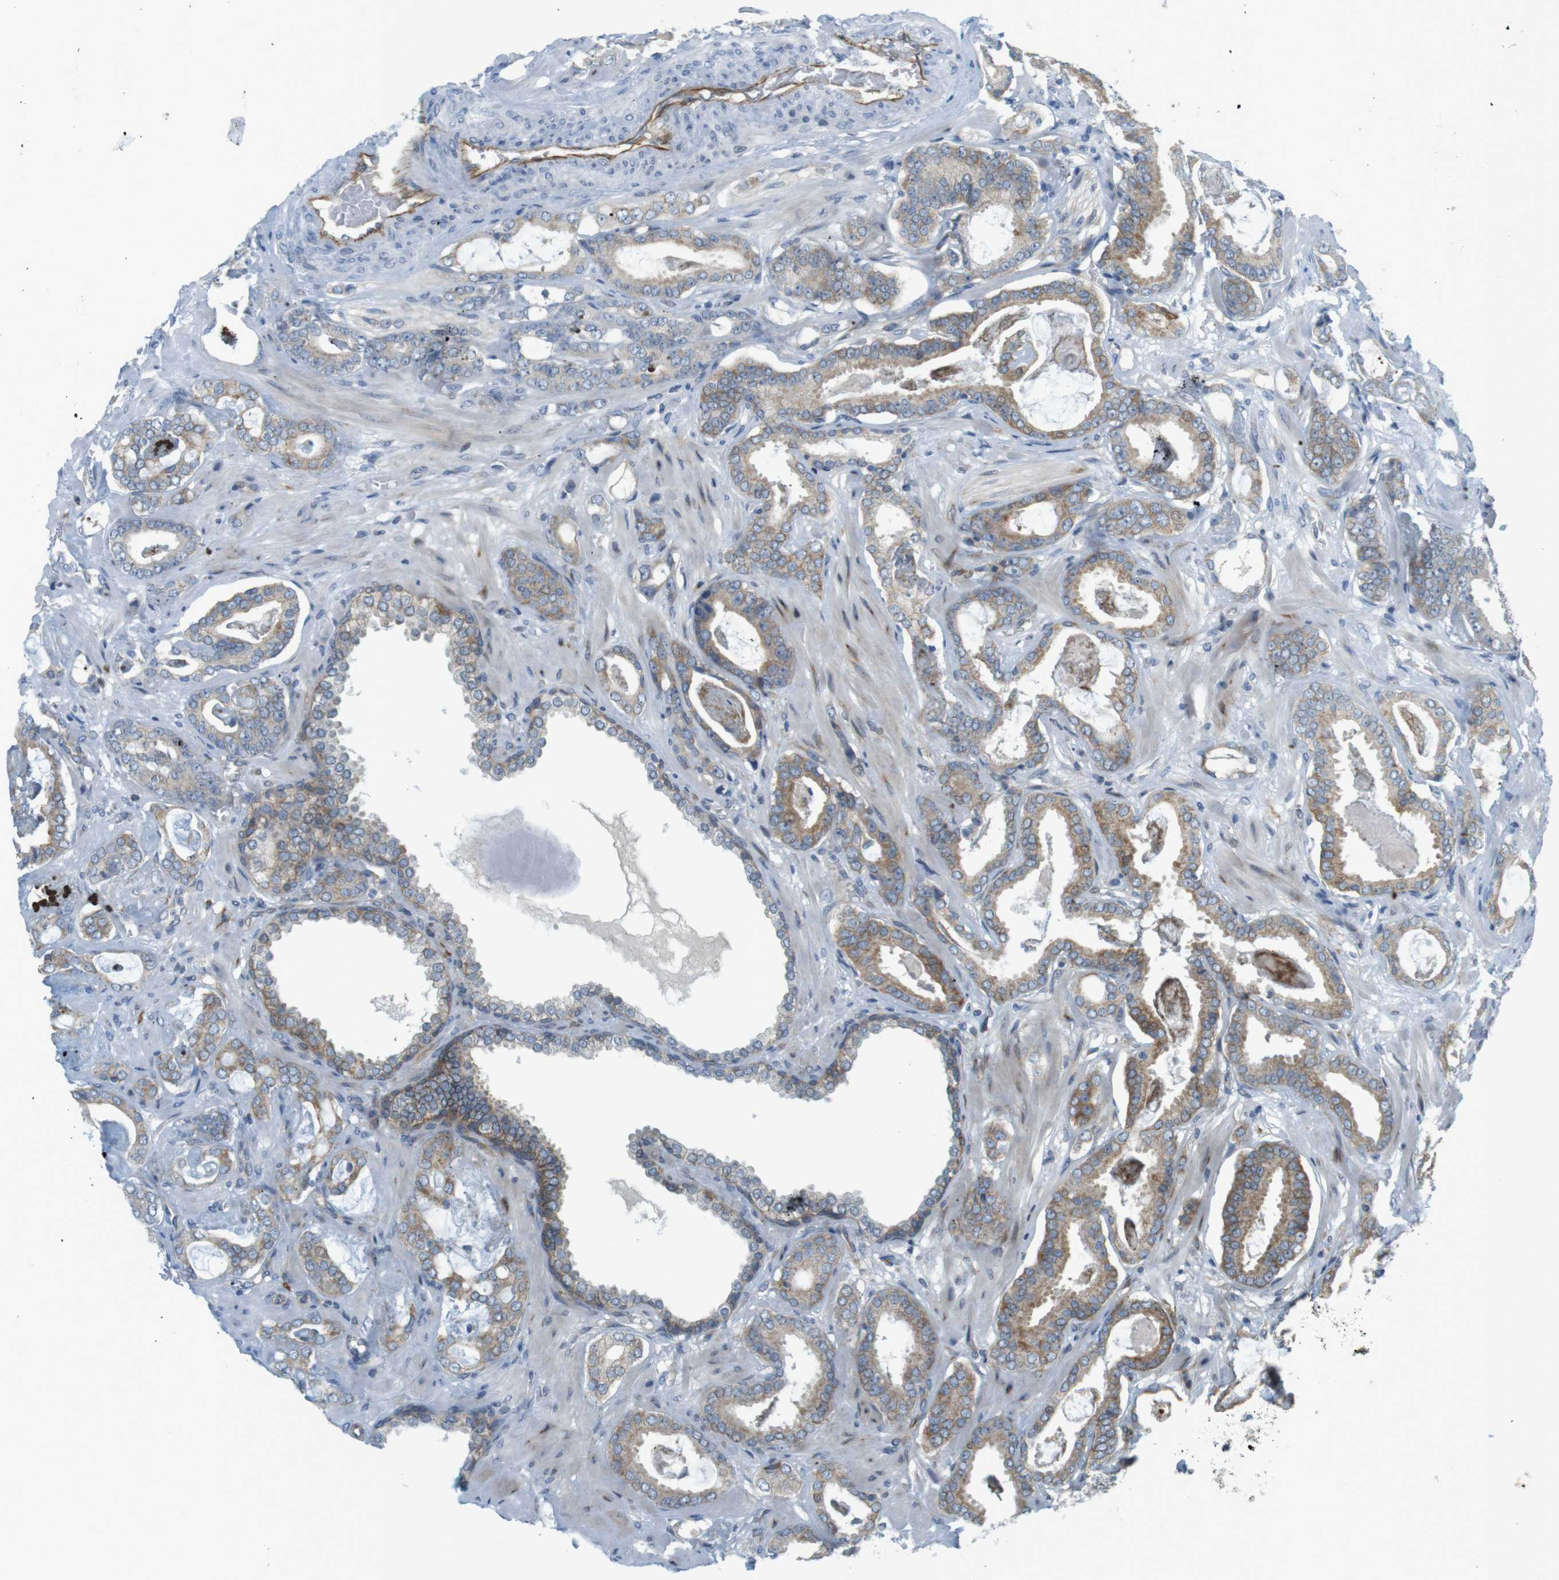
{"staining": {"intensity": "moderate", "quantity": "25%-75%", "location": "cytoplasmic/membranous"}, "tissue": "prostate cancer", "cell_type": "Tumor cells", "image_type": "cancer", "snomed": [{"axis": "morphology", "description": "Adenocarcinoma, Low grade"}, {"axis": "topography", "description": "Prostate"}], "caption": "The histopathology image reveals immunohistochemical staining of prostate low-grade adenocarcinoma. There is moderate cytoplasmic/membranous positivity is identified in about 25%-75% of tumor cells. (DAB IHC, brown staining for protein, blue staining for nuclei).", "gene": "GJC3", "patient": {"sex": "male", "age": 53}}